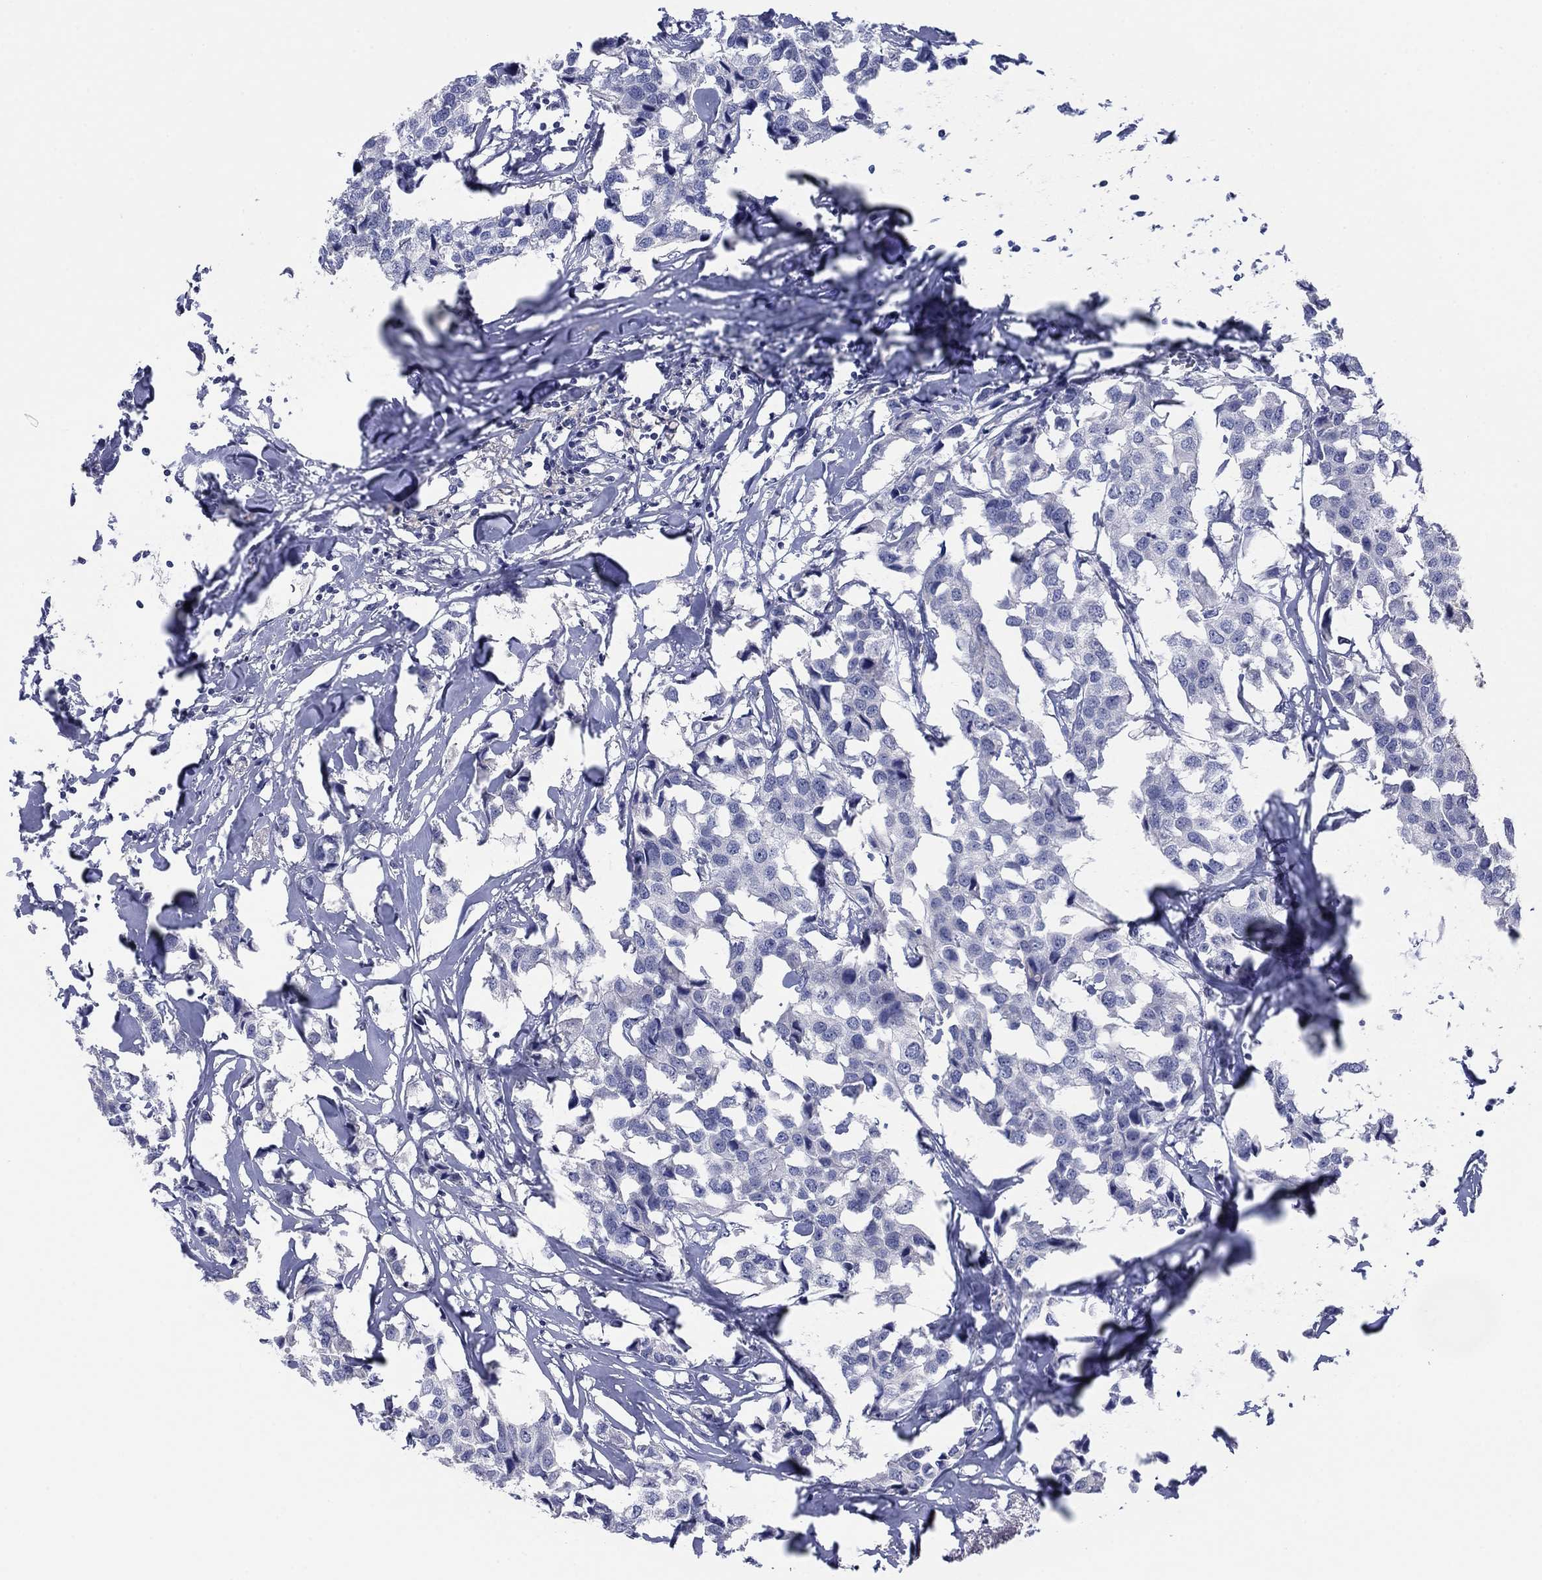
{"staining": {"intensity": "negative", "quantity": "none", "location": "none"}, "tissue": "breast cancer", "cell_type": "Tumor cells", "image_type": "cancer", "snomed": [{"axis": "morphology", "description": "Duct carcinoma"}, {"axis": "topography", "description": "Breast"}], "caption": "Immunohistochemistry (IHC) image of human breast cancer (invasive ductal carcinoma) stained for a protein (brown), which shows no staining in tumor cells.", "gene": "FER1L6", "patient": {"sex": "female", "age": 80}}